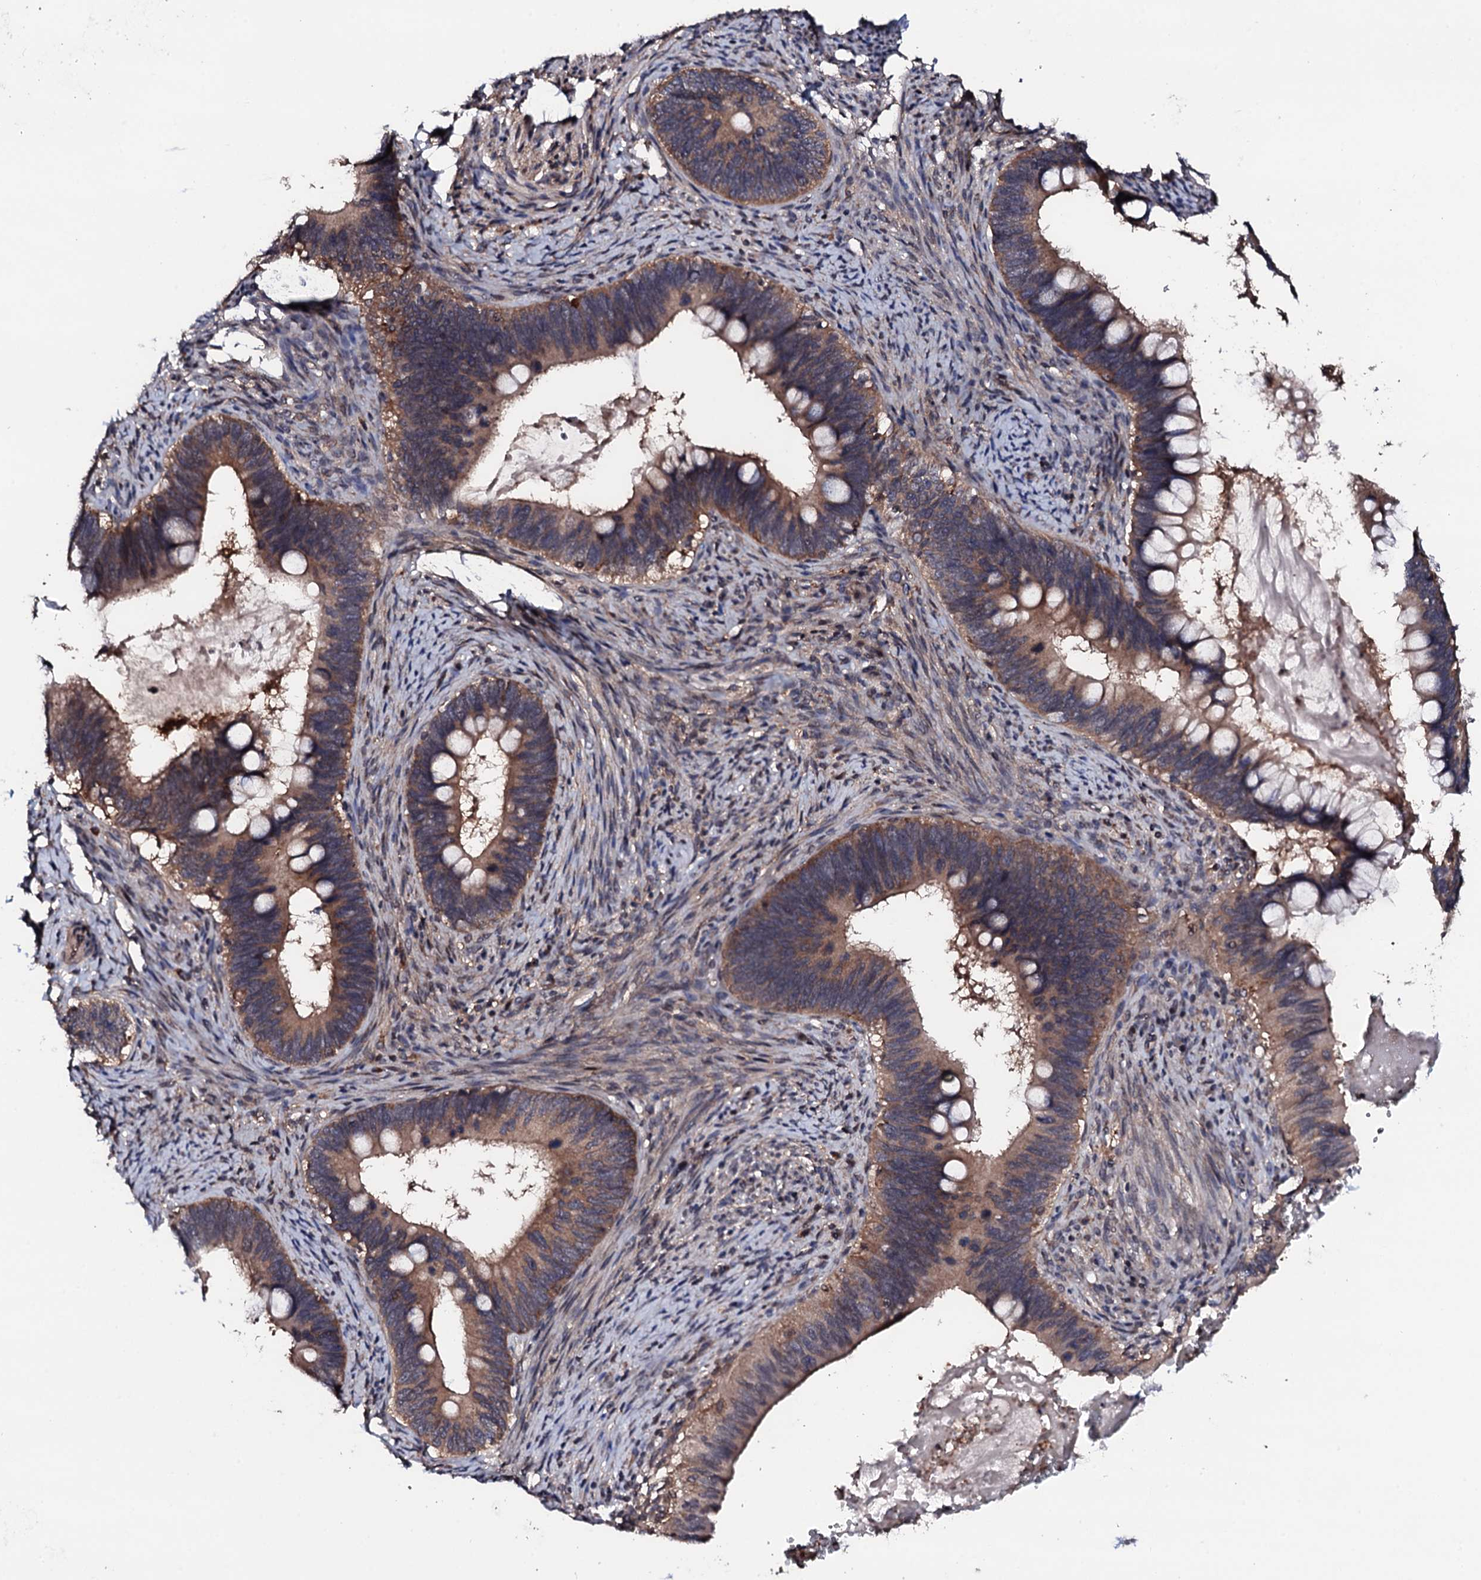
{"staining": {"intensity": "moderate", "quantity": "25%-75%", "location": "cytoplasmic/membranous"}, "tissue": "cervical cancer", "cell_type": "Tumor cells", "image_type": "cancer", "snomed": [{"axis": "morphology", "description": "Adenocarcinoma, NOS"}, {"axis": "topography", "description": "Cervix"}], "caption": "Immunohistochemical staining of human cervical cancer demonstrates medium levels of moderate cytoplasmic/membranous protein expression in about 25%-75% of tumor cells. (Stains: DAB in brown, nuclei in blue, Microscopy: brightfield microscopy at high magnification).", "gene": "EDC3", "patient": {"sex": "female", "age": 42}}